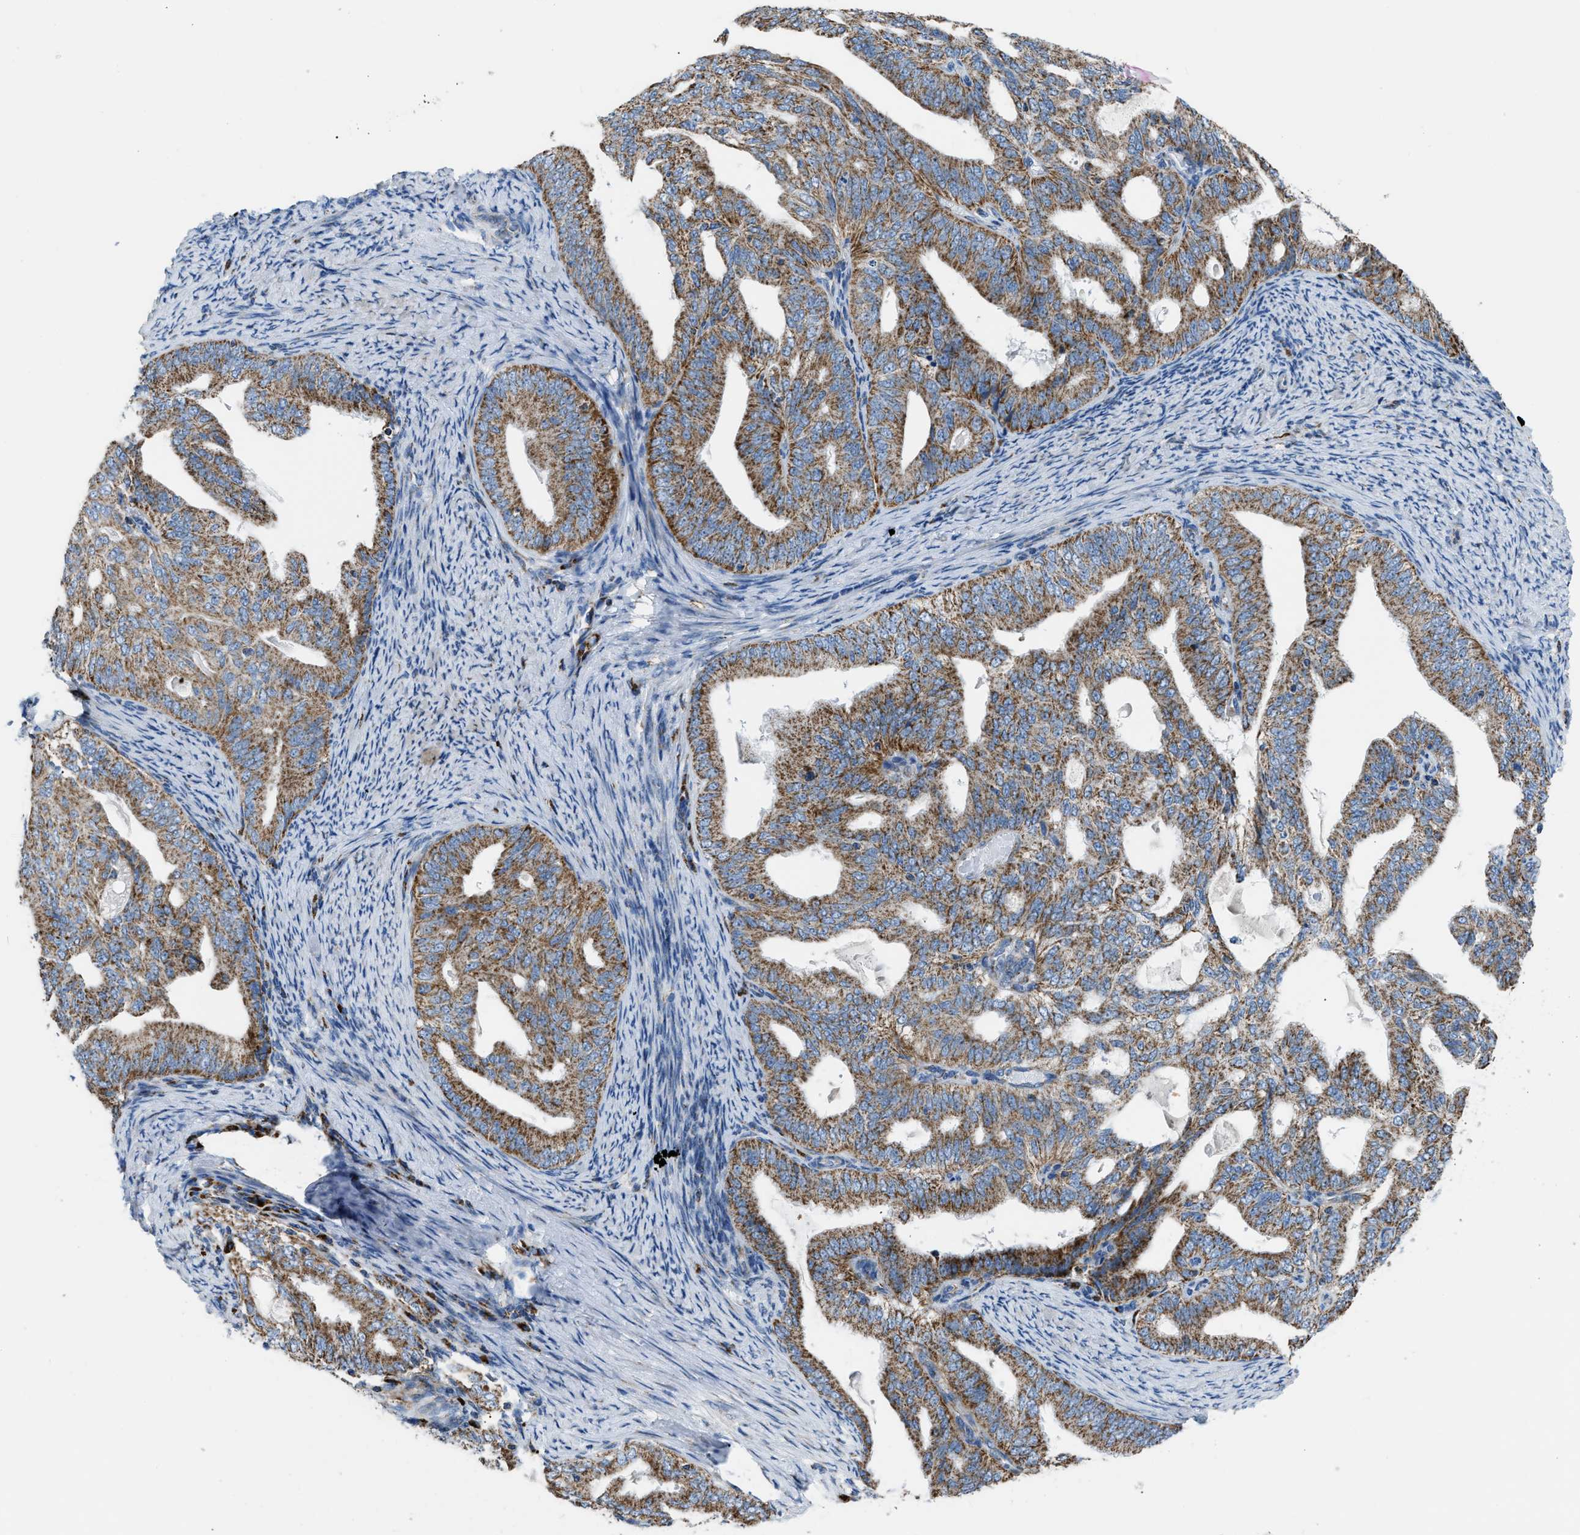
{"staining": {"intensity": "strong", "quantity": ">75%", "location": "cytoplasmic/membranous"}, "tissue": "endometrial cancer", "cell_type": "Tumor cells", "image_type": "cancer", "snomed": [{"axis": "morphology", "description": "Adenocarcinoma, NOS"}, {"axis": "topography", "description": "Endometrium"}], "caption": "Endometrial adenocarcinoma stained with a protein marker displays strong staining in tumor cells.", "gene": "ETFB", "patient": {"sex": "female", "age": 58}}